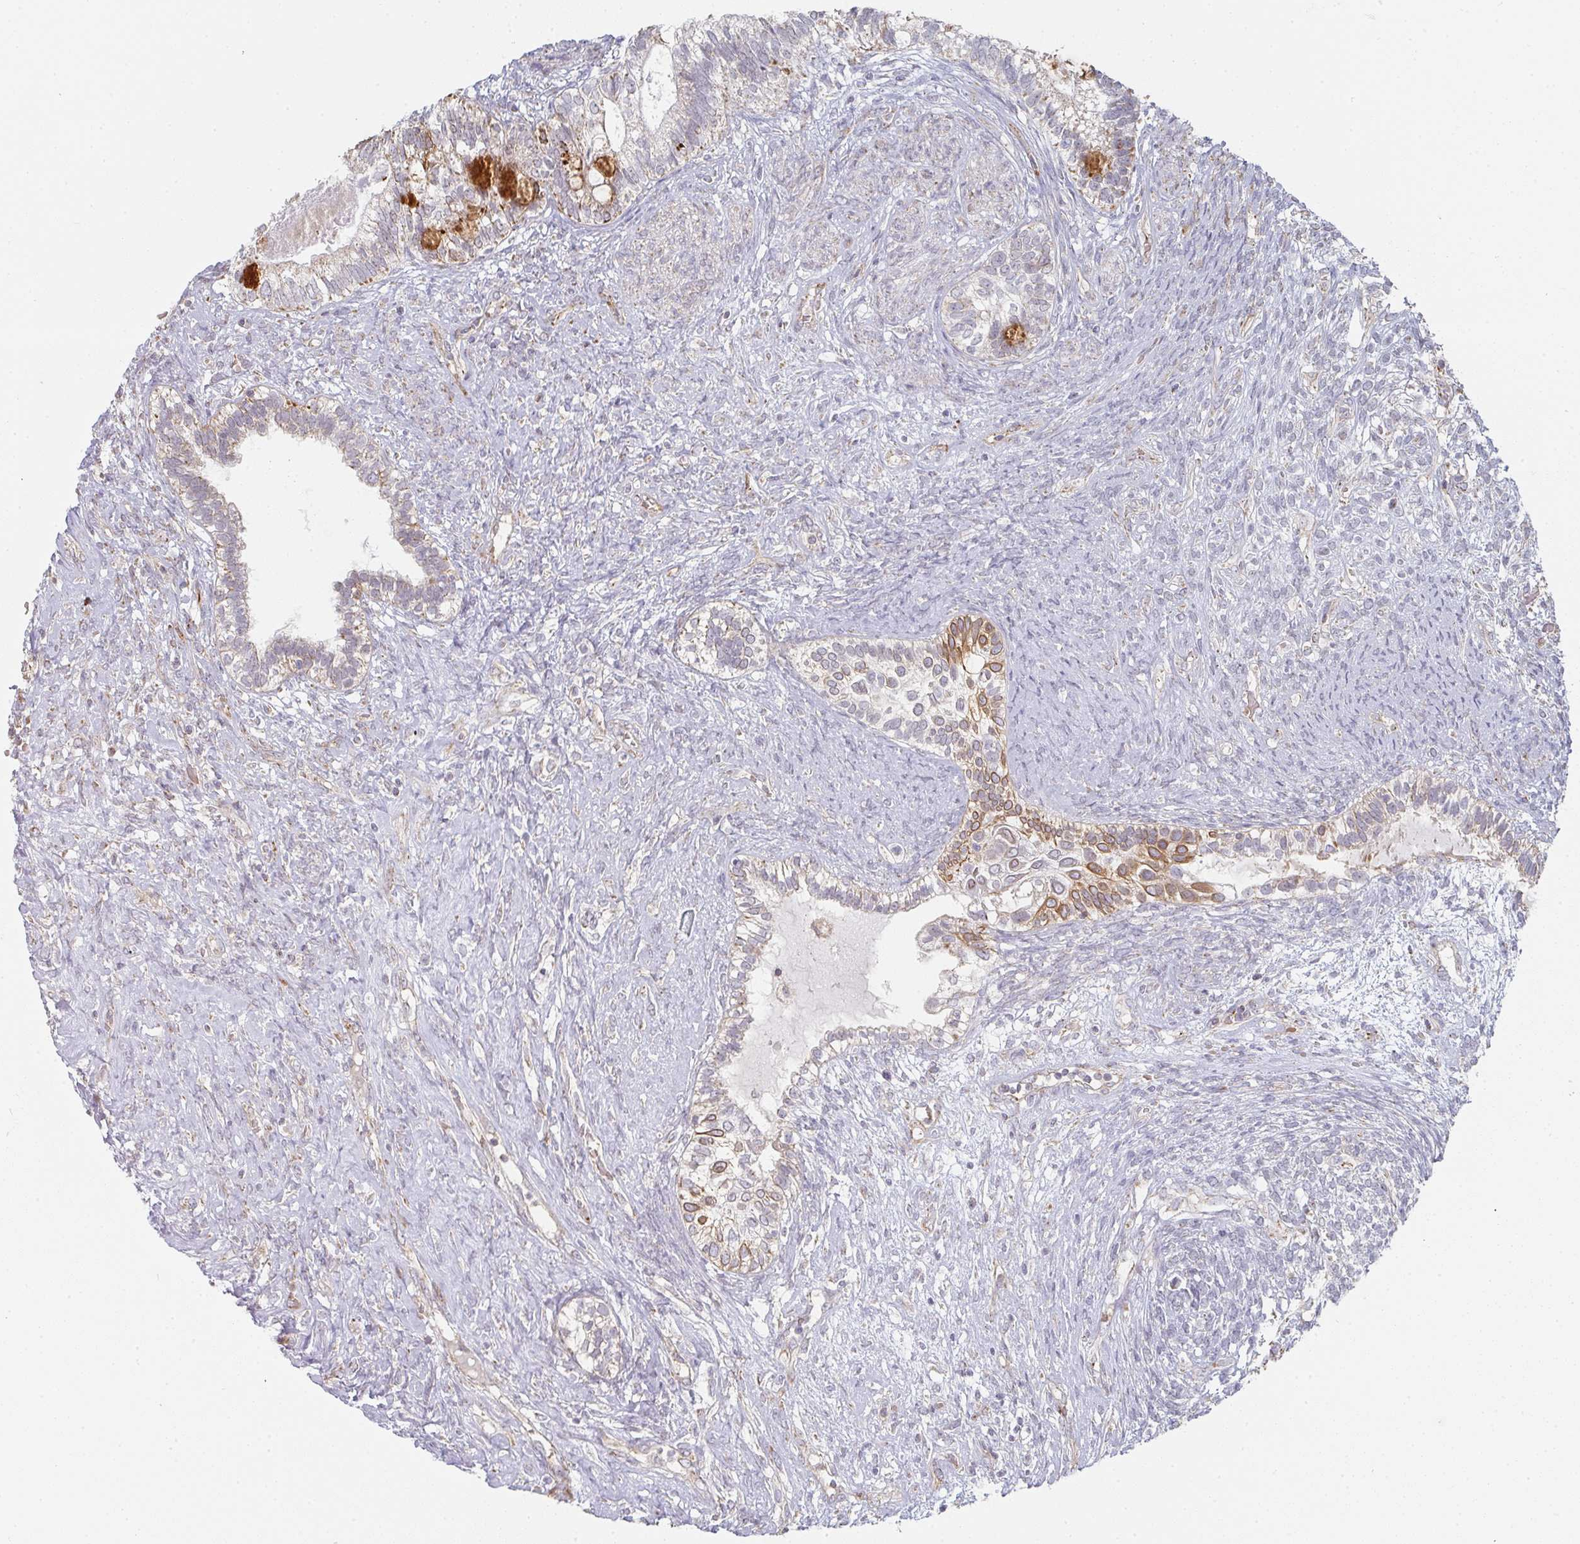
{"staining": {"intensity": "moderate", "quantity": "<25%", "location": "cytoplasmic/membranous"}, "tissue": "testis cancer", "cell_type": "Tumor cells", "image_type": "cancer", "snomed": [{"axis": "morphology", "description": "Seminoma, NOS"}, {"axis": "morphology", "description": "Carcinoma, Embryonal, NOS"}, {"axis": "topography", "description": "Testis"}], "caption": "Testis embryonal carcinoma stained with a brown dye reveals moderate cytoplasmic/membranous positive staining in about <25% of tumor cells.", "gene": "ZNF526", "patient": {"sex": "male", "age": 41}}